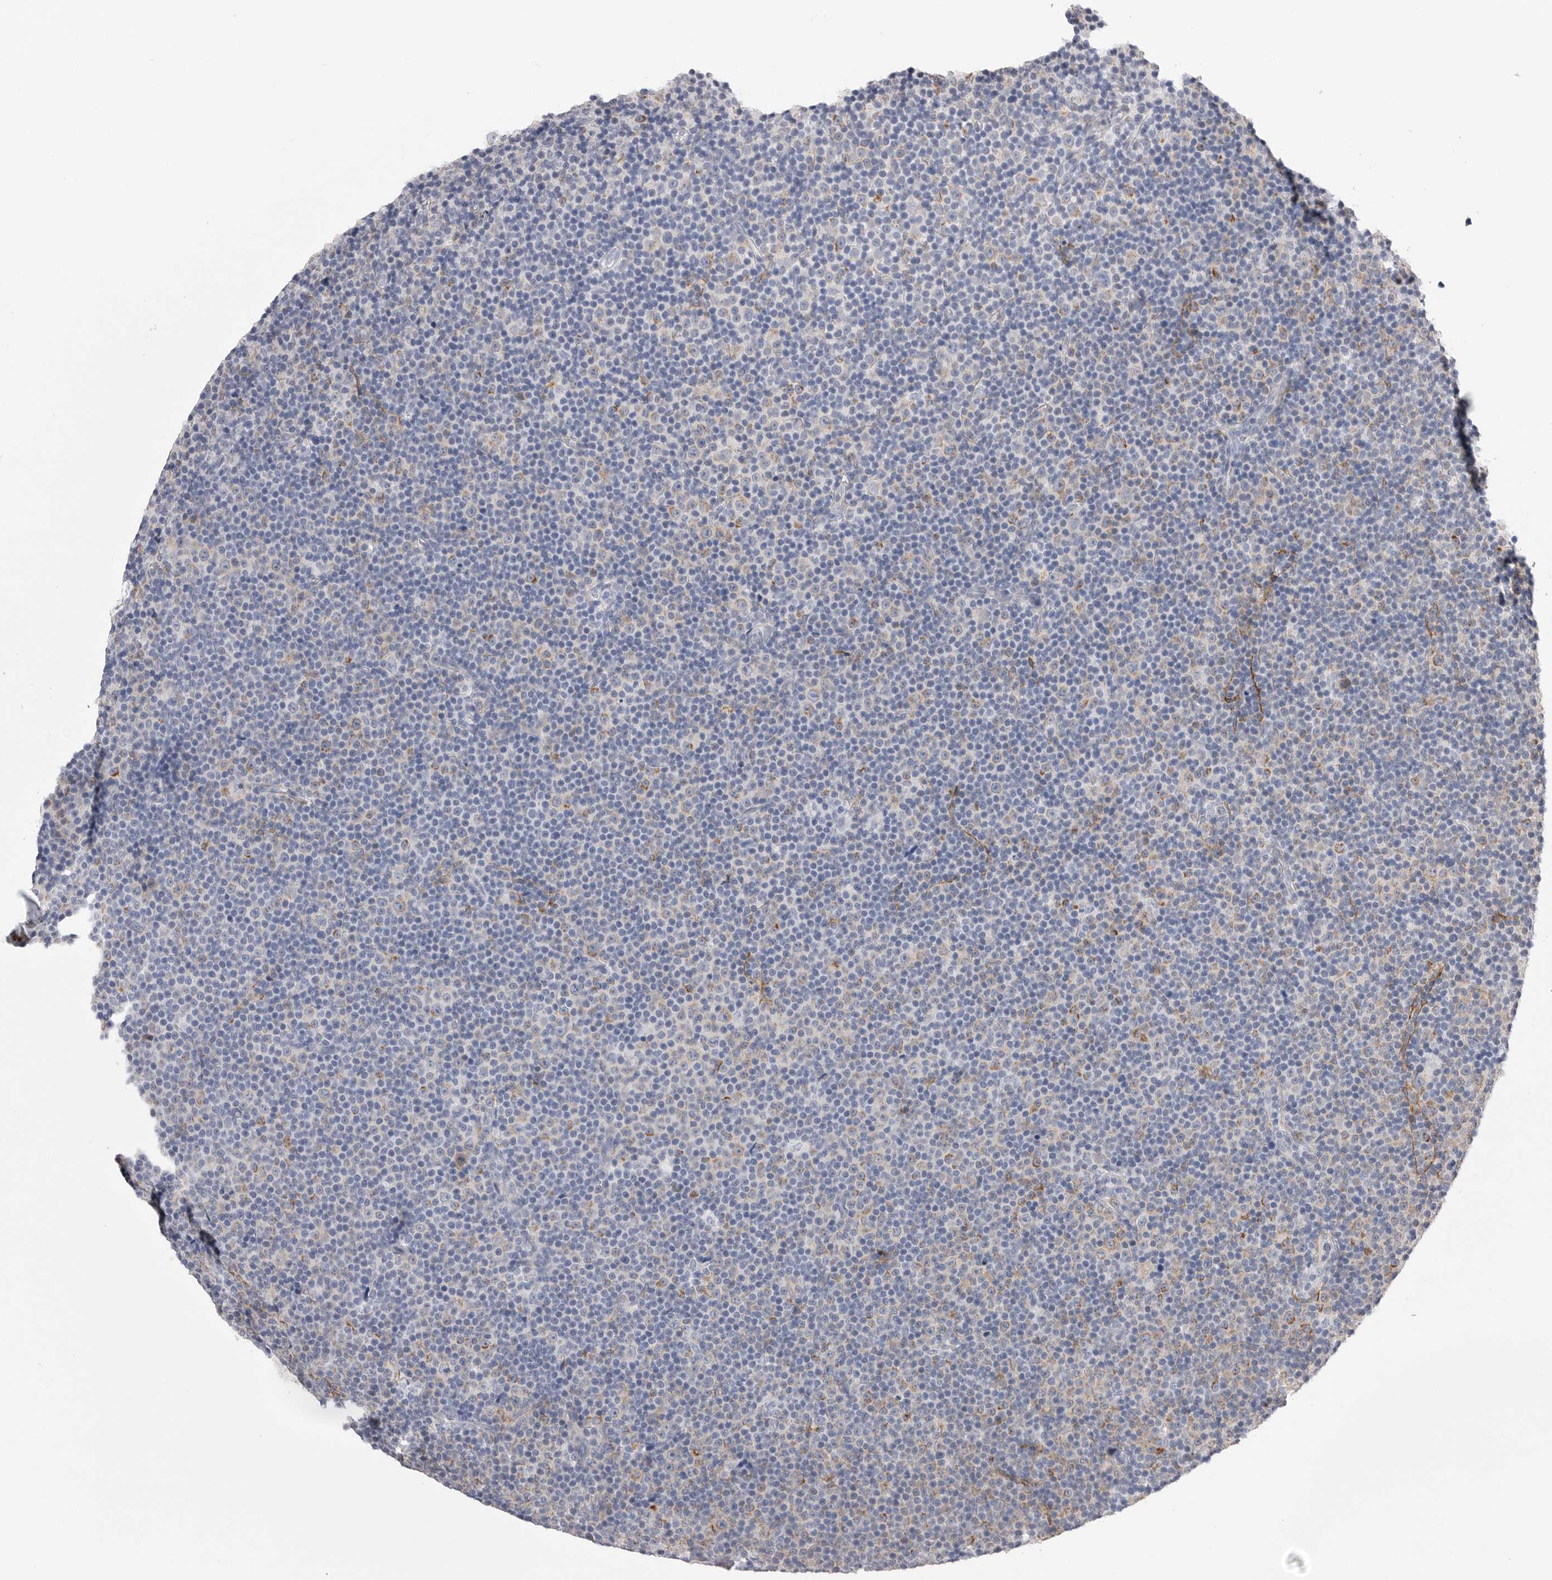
{"staining": {"intensity": "negative", "quantity": "none", "location": "none"}, "tissue": "lymphoma", "cell_type": "Tumor cells", "image_type": "cancer", "snomed": [{"axis": "morphology", "description": "Malignant lymphoma, non-Hodgkin's type, Low grade"}, {"axis": "topography", "description": "Lymph node"}], "caption": "The image exhibits no staining of tumor cells in lymphoma.", "gene": "AKAP12", "patient": {"sex": "female", "age": 67}}